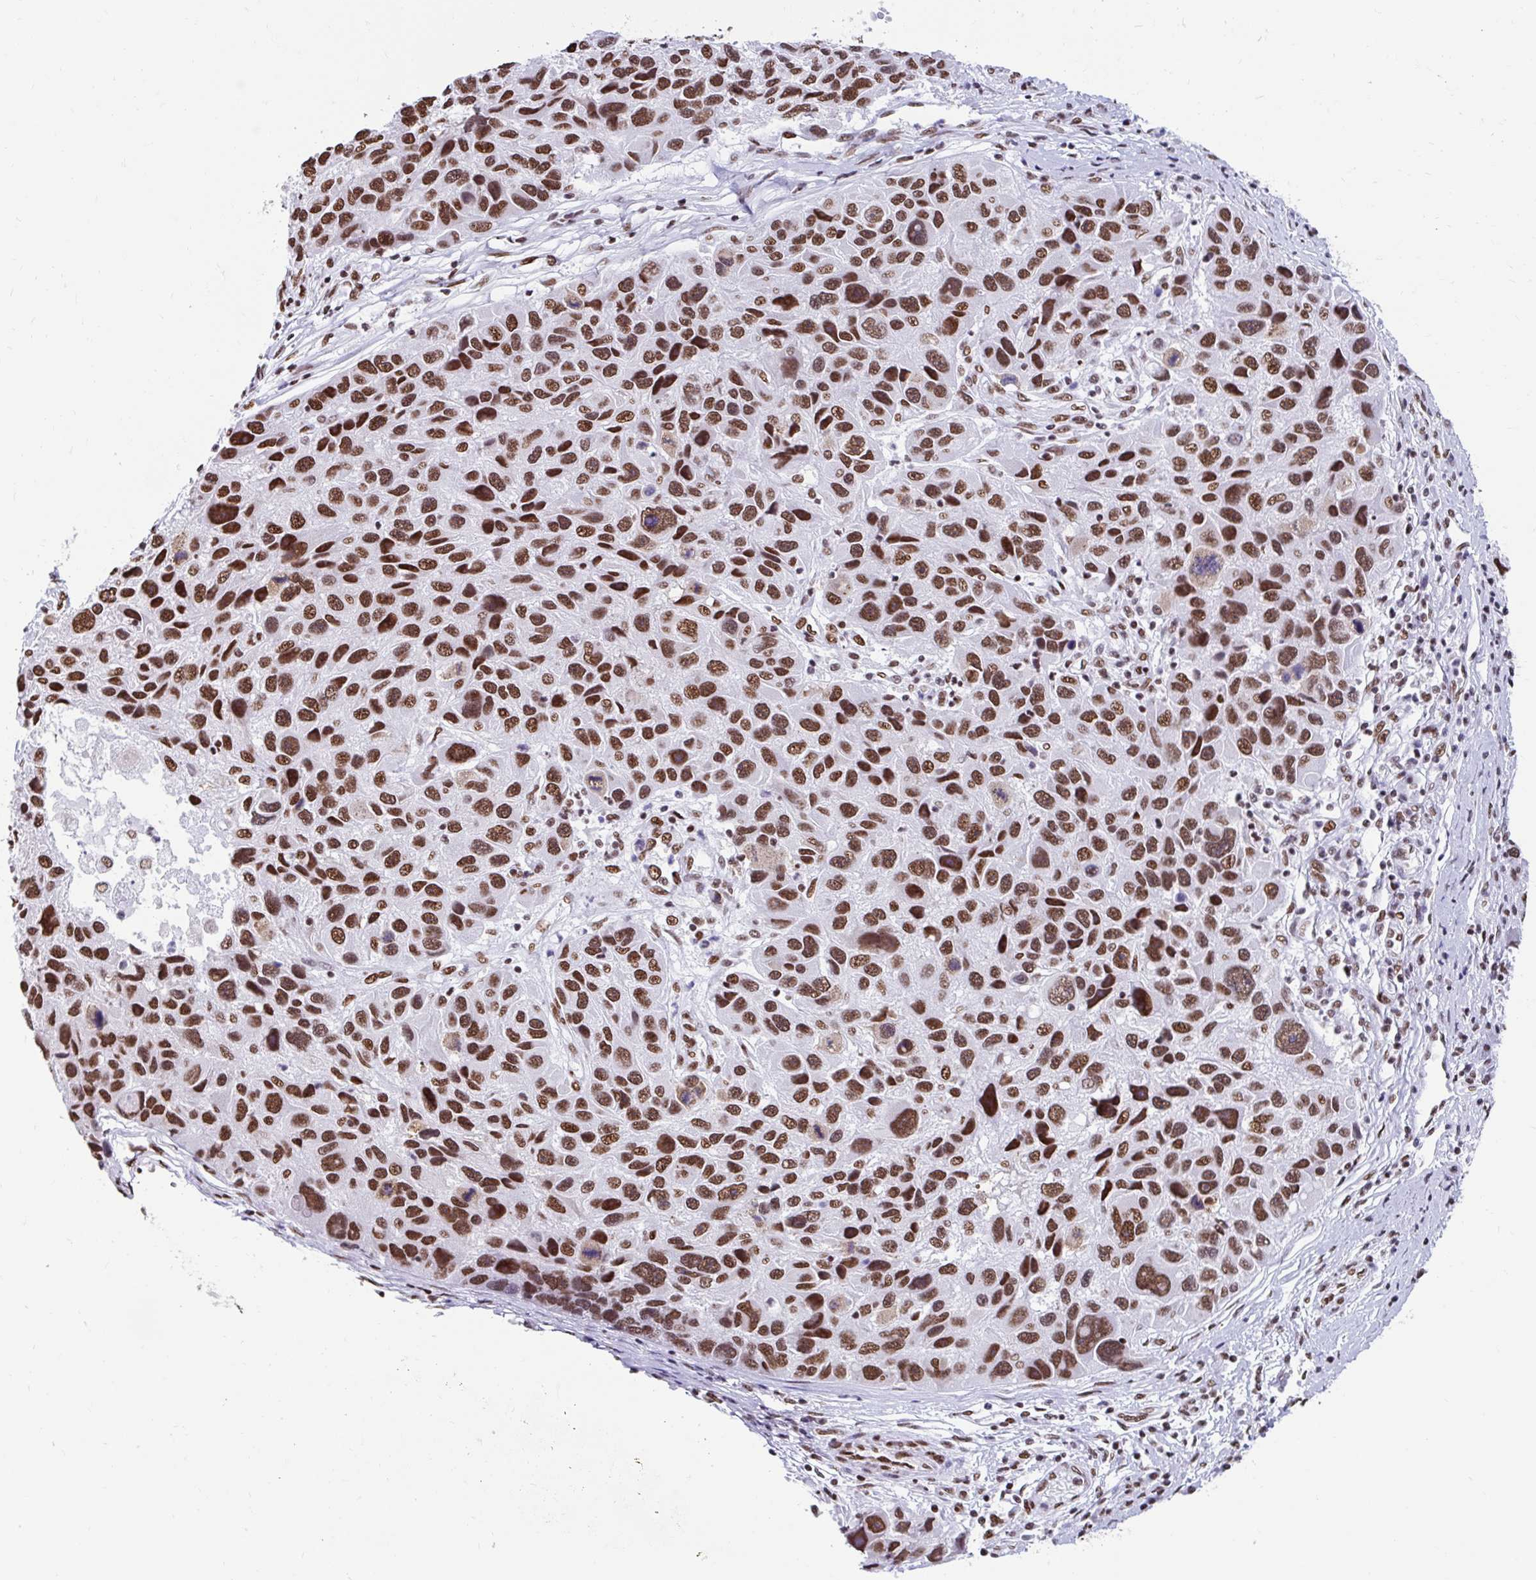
{"staining": {"intensity": "strong", "quantity": ">75%", "location": "nuclear"}, "tissue": "melanoma", "cell_type": "Tumor cells", "image_type": "cancer", "snomed": [{"axis": "morphology", "description": "Malignant melanoma, NOS"}, {"axis": "topography", "description": "Skin"}], "caption": "About >75% of tumor cells in malignant melanoma display strong nuclear protein expression as visualized by brown immunohistochemical staining.", "gene": "KHDRBS1", "patient": {"sex": "male", "age": 53}}